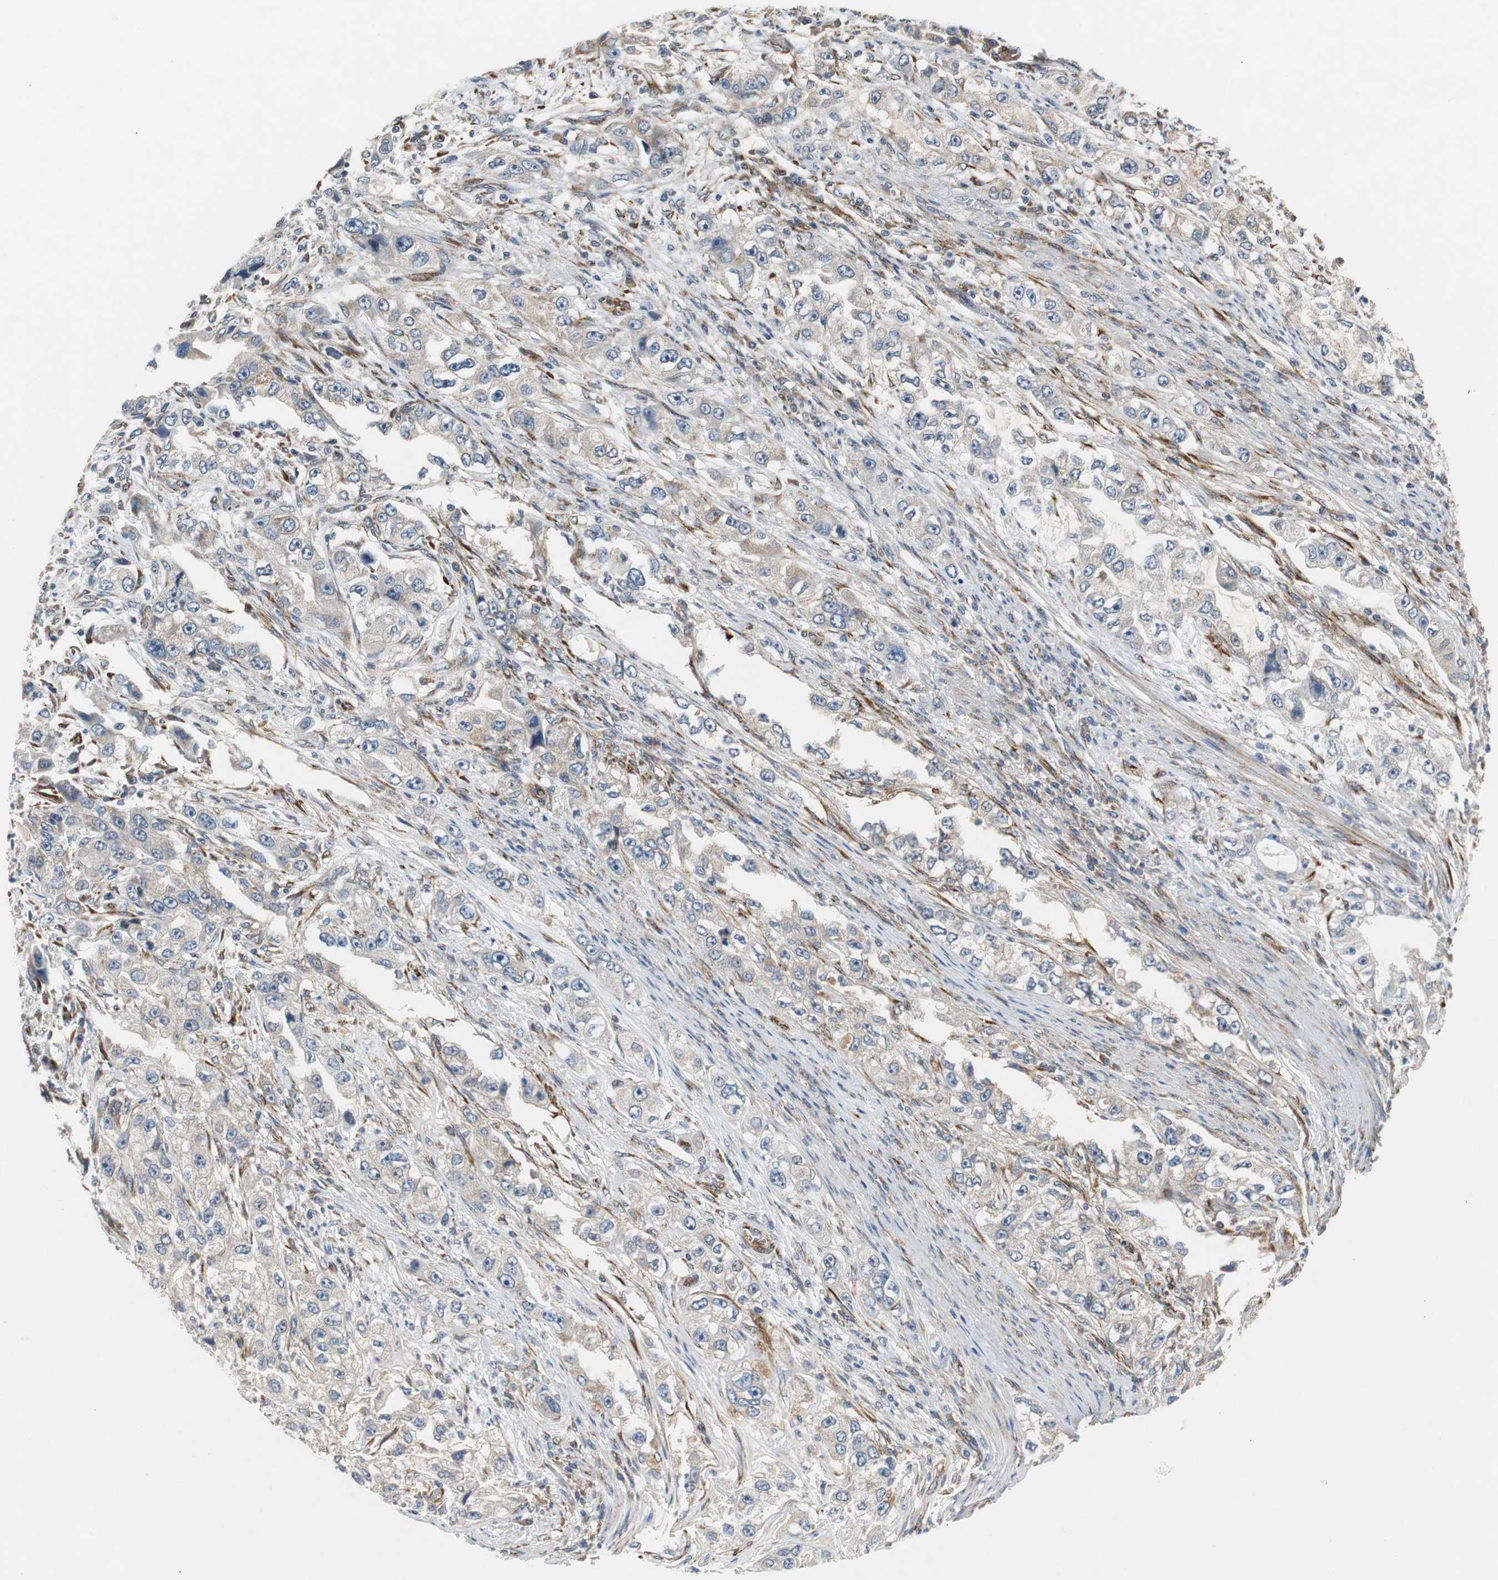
{"staining": {"intensity": "weak", "quantity": "25%-75%", "location": "cytoplasmic/membranous"}, "tissue": "stomach cancer", "cell_type": "Tumor cells", "image_type": "cancer", "snomed": [{"axis": "morphology", "description": "Adenocarcinoma, NOS"}, {"axis": "topography", "description": "Stomach, lower"}], "caption": "The immunohistochemical stain shows weak cytoplasmic/membranous expression in tumor cells of stomach cancer (adenocarcinoma) tissue.", "gene": "ISCU", "patient": {"sex": "female", "age": 93}}